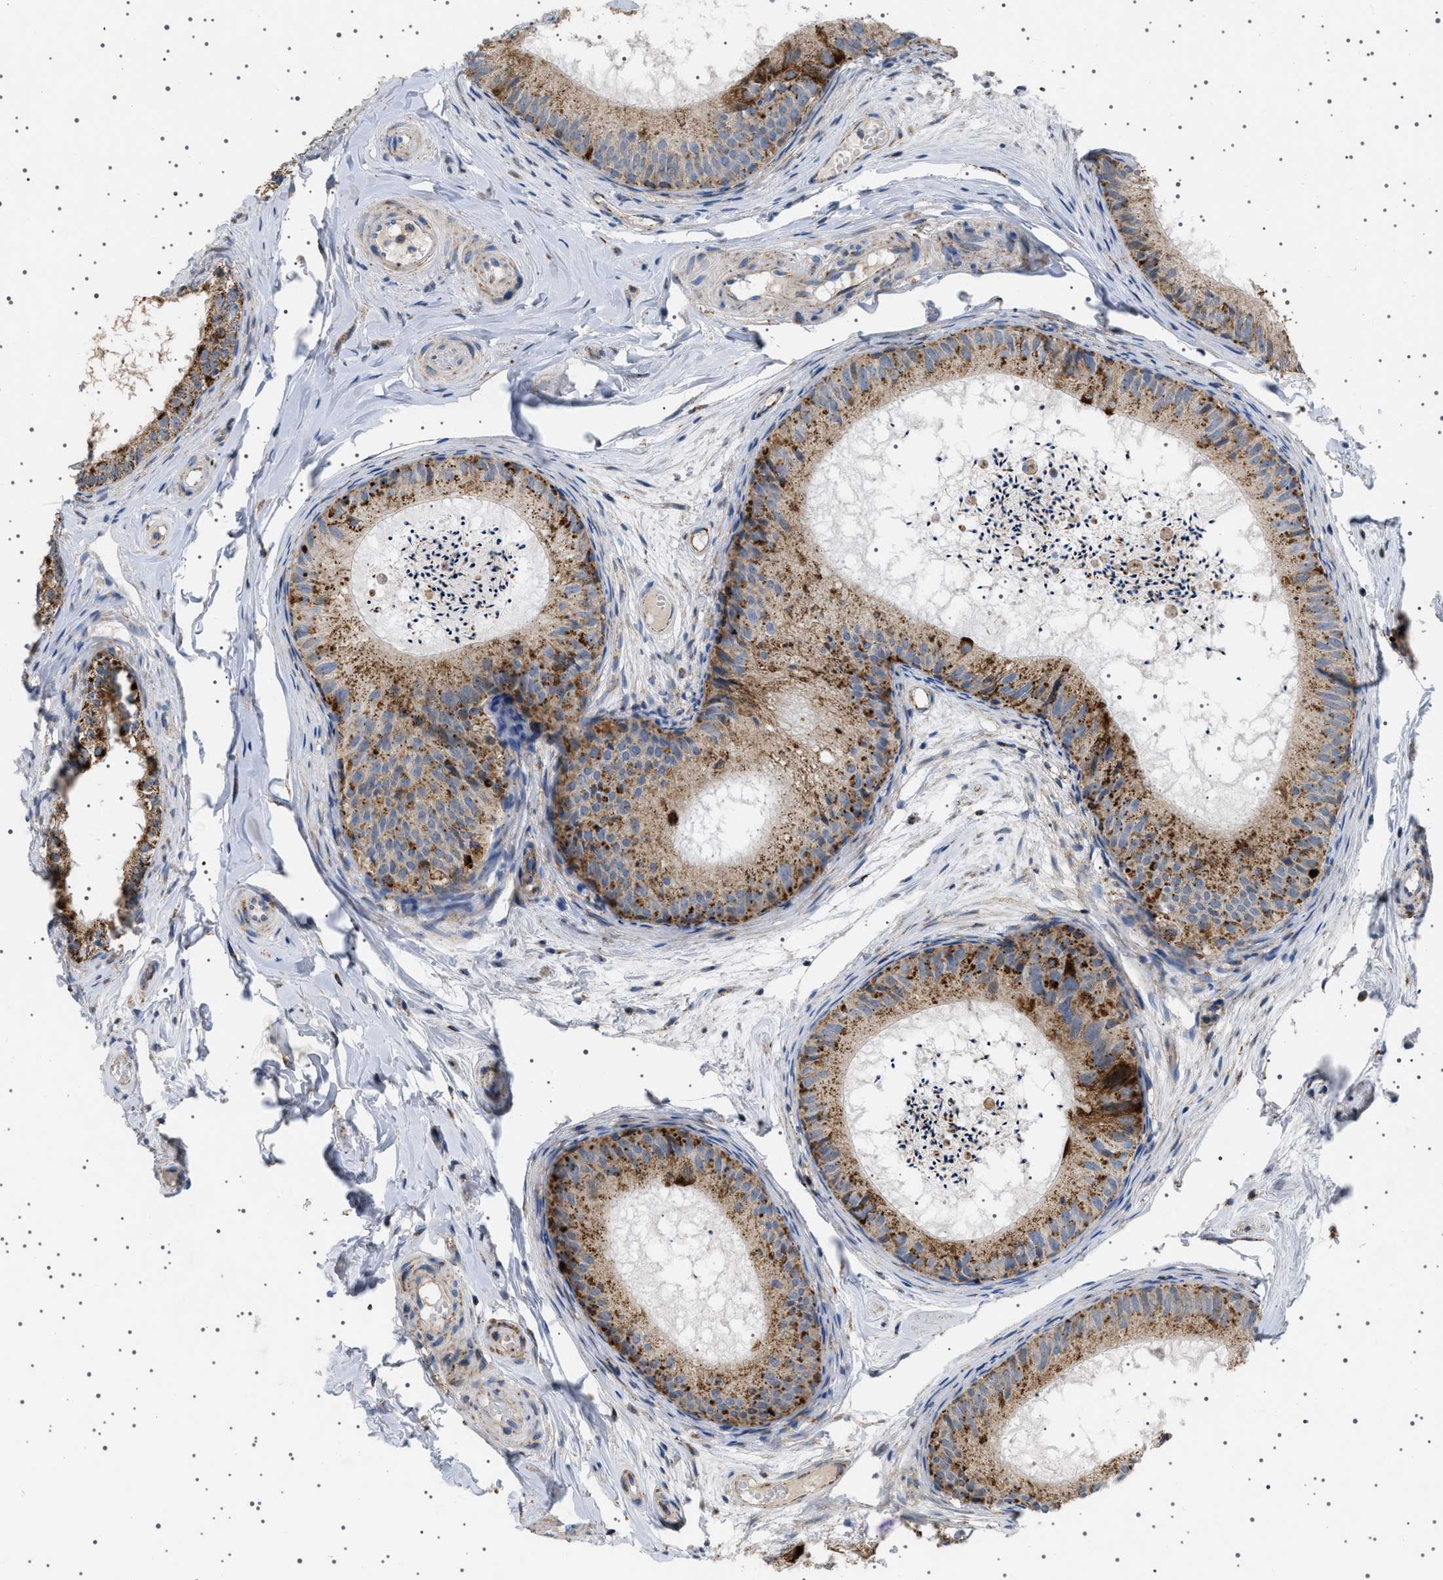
{"staining": {"intensity": "moderate", "quantity": ">75%", "location": "cytoplasmic/membranous"}, "tissue": "epididymis", "cell_type": "Glandular cells", "image_type": "normal", "snomed": [{"axis": "morphology", "description": "Normal tissue, NOS"}, {"axis": "topography", "description": "Epididymis"}], "caption": "Immunohistochemistry (IHC) photomicrograph of normal epididymis stained for a protein (brown), which demonstrates medium levels of moderate cytoplasmic/membranous expression in about >75% of glandular cells.", "gene": "UBXN8", "patient": {"sex": "male", "age": 46}}